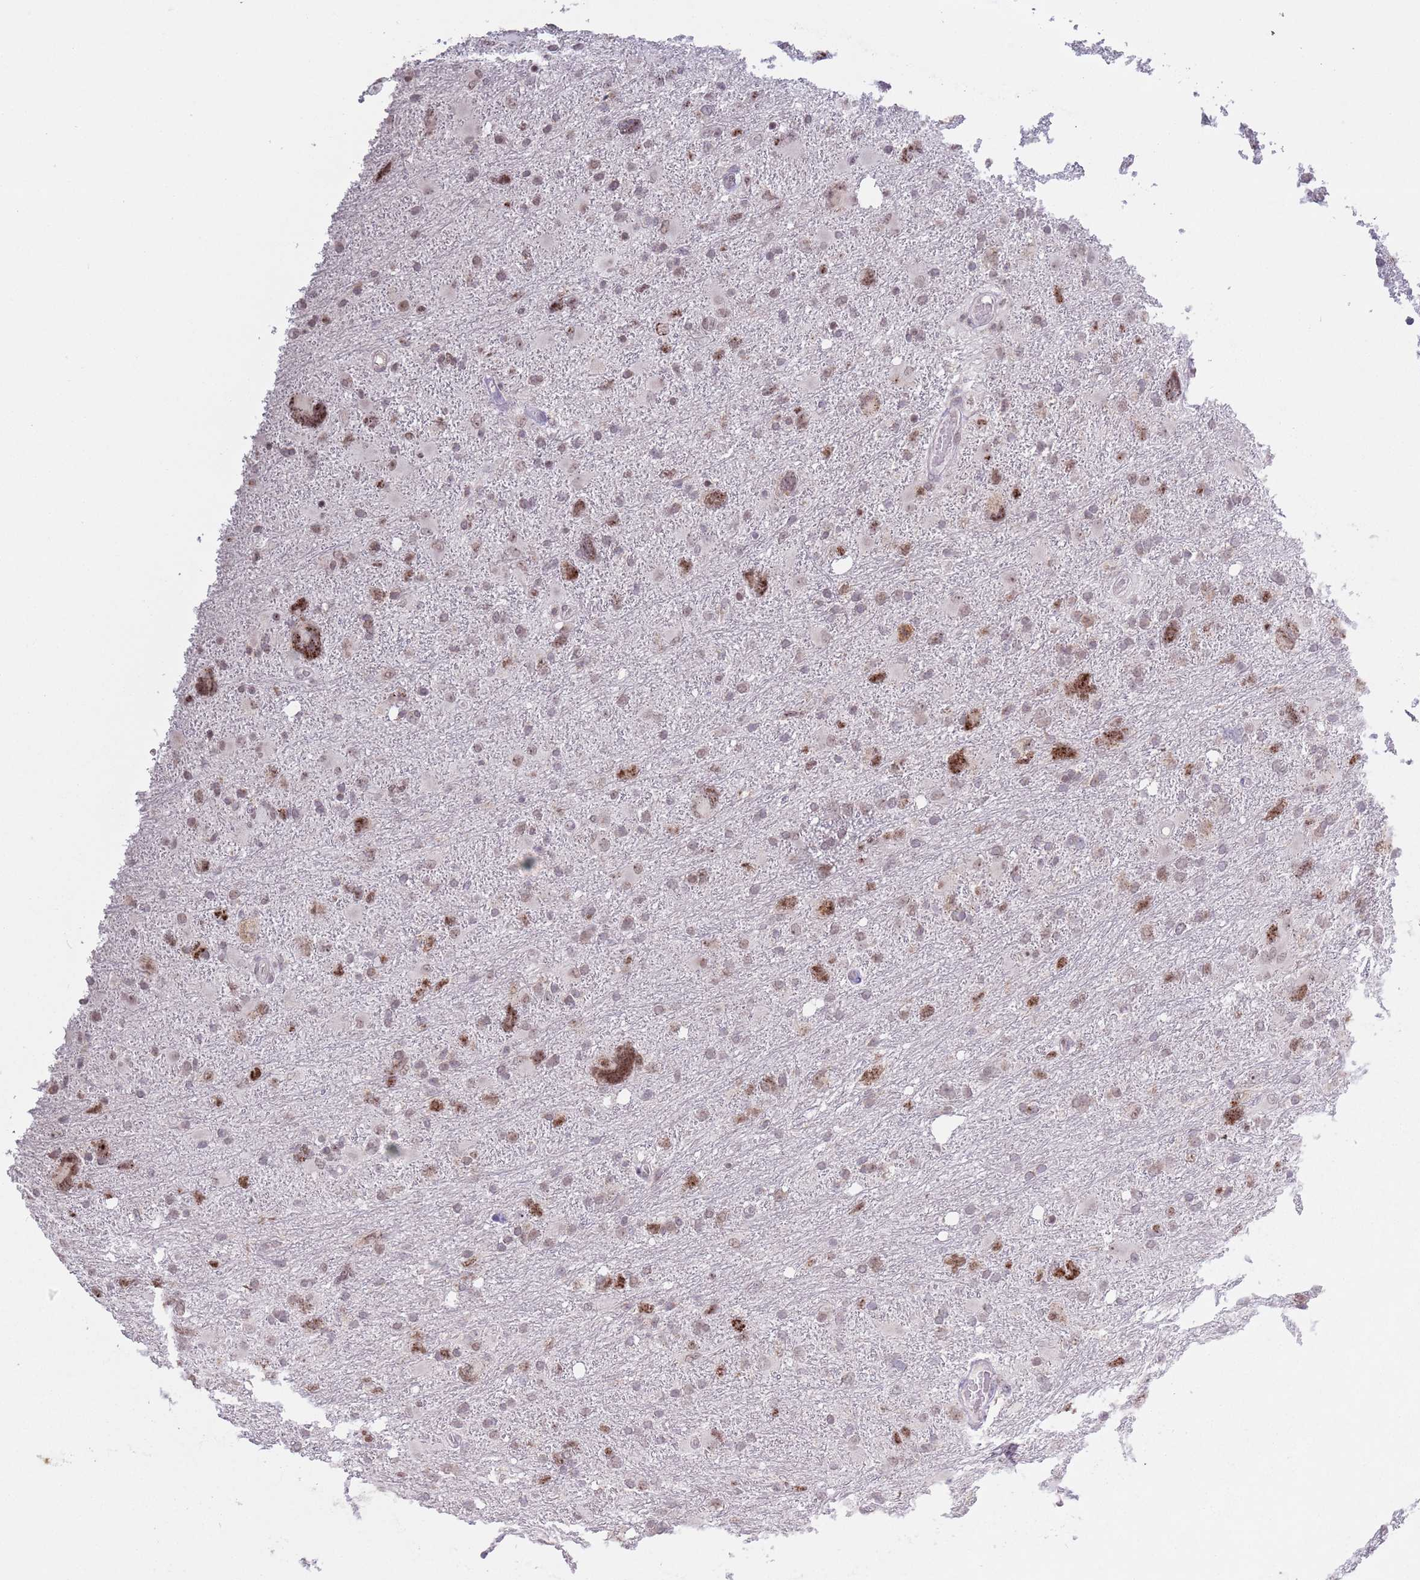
{"staining": {"intensity": "moderate", "quantity": ">75%", "location": "nuclear"}, "tissue": "glioma", "cell_type": "Tumor cells", "image_type": "cancer", "snomed": [{"axis": "morphology", "description": "Glioma, malignant, High grade"}, {"axis": "topography", "description": "Brain"}], "caption": "Protein staining exhibits moderate nuclear expression in approximately >75% of tumor cells in high-grade glioma (malignant).", "gene": "MRPL34", "patient": {"sex": "male", "age": 61}}